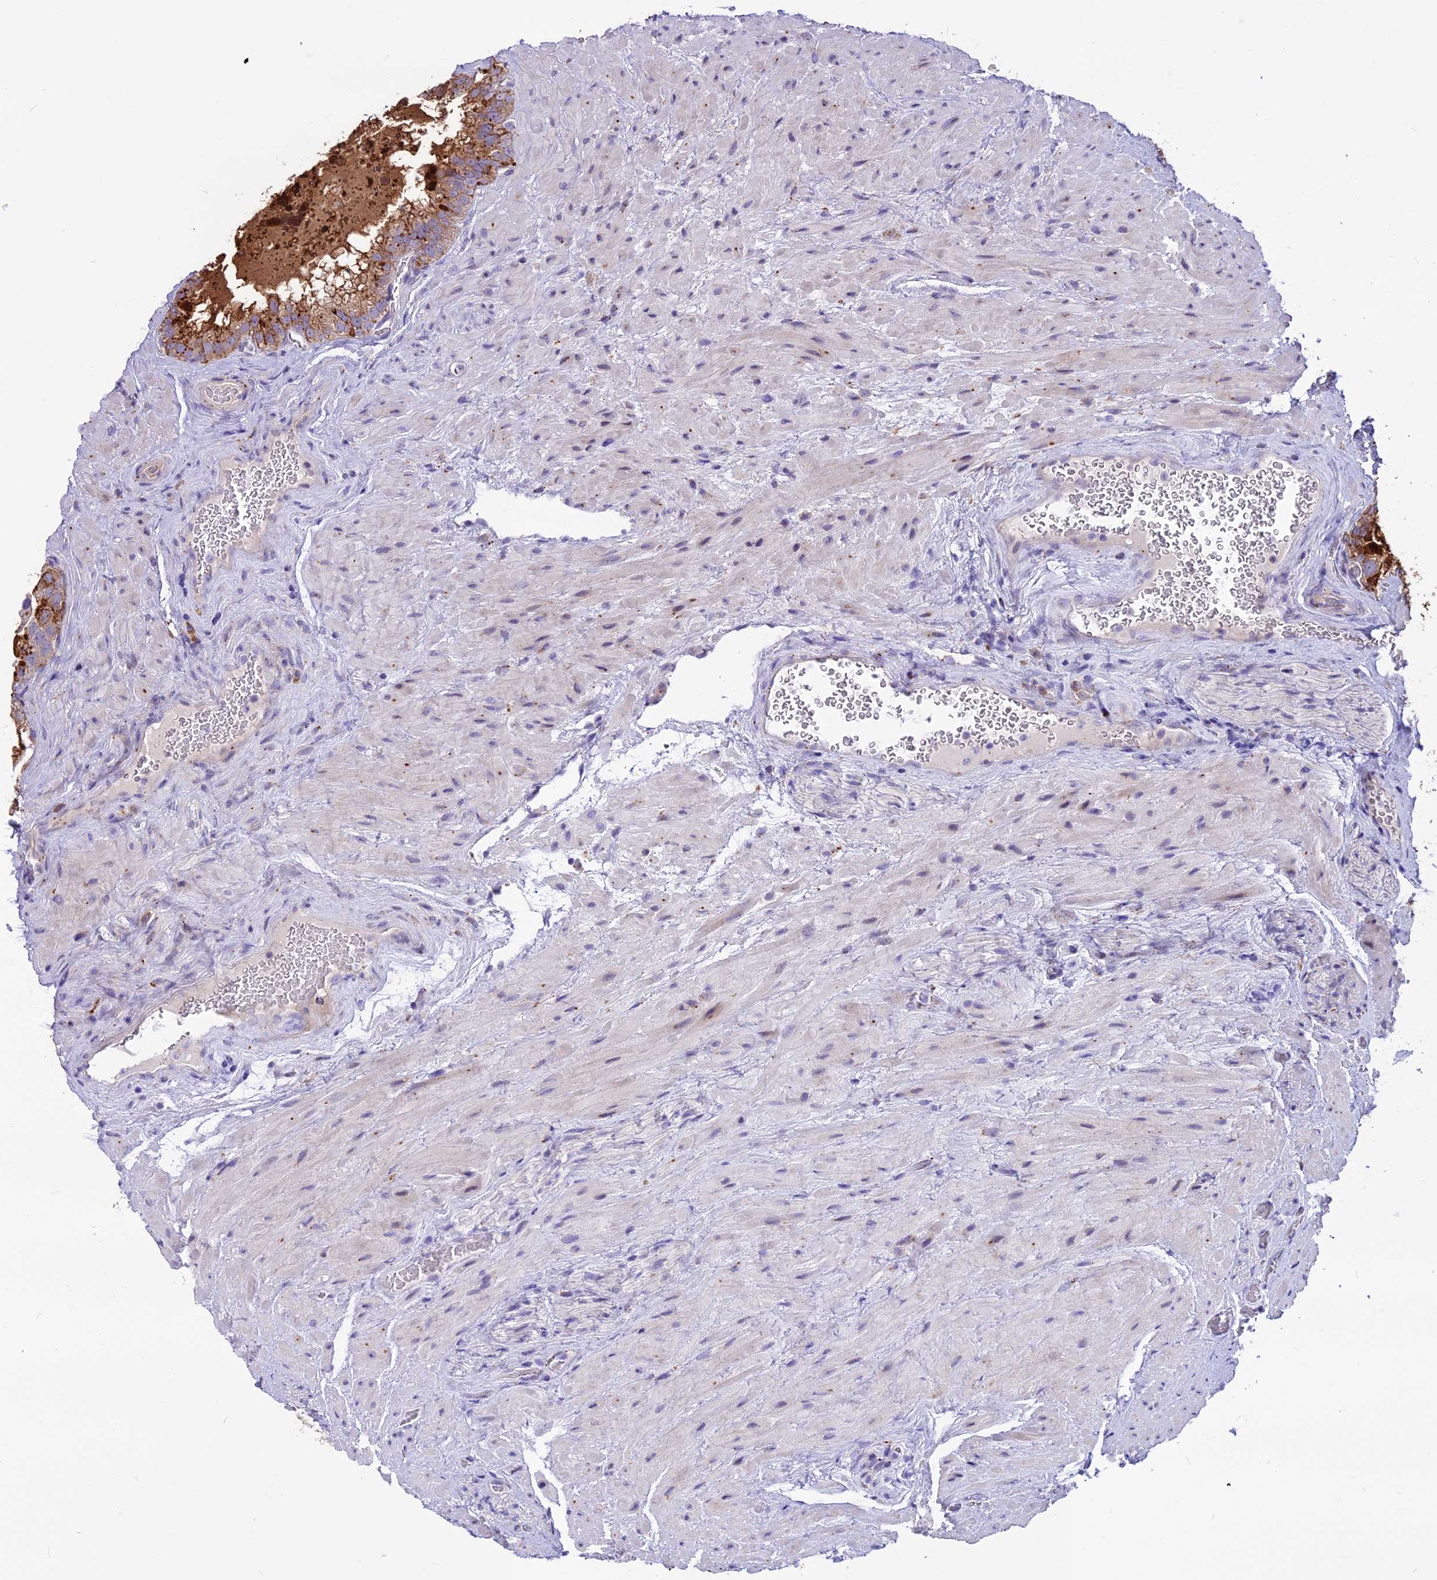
{"staining": {"intensity": "strong", "quantity": ">75%", "location": "cytoplasmic/membranous"}, "tissue": "seminal vesicle", "cell_type": "Glandular cells", "image_type": "normal", "snomed": [{"axis": "morphology", "description": "Normal tissue, NOS"}, {"axis": "topography", "description": "Seminal veicle"}, {"axis": "topography", "description": "Peripheral nerve tissue"}], "caption": "Immunohistochemistry (IHC) (DAB (3,3'-diaminobenzidine)) staining of unremarkable seminal vesicle reveals strong cytoplasmic/membranous protein staining in about >75% of glandular cells.", "gene": "THRSP", "patient": {"sex": "male", "age": 67}}